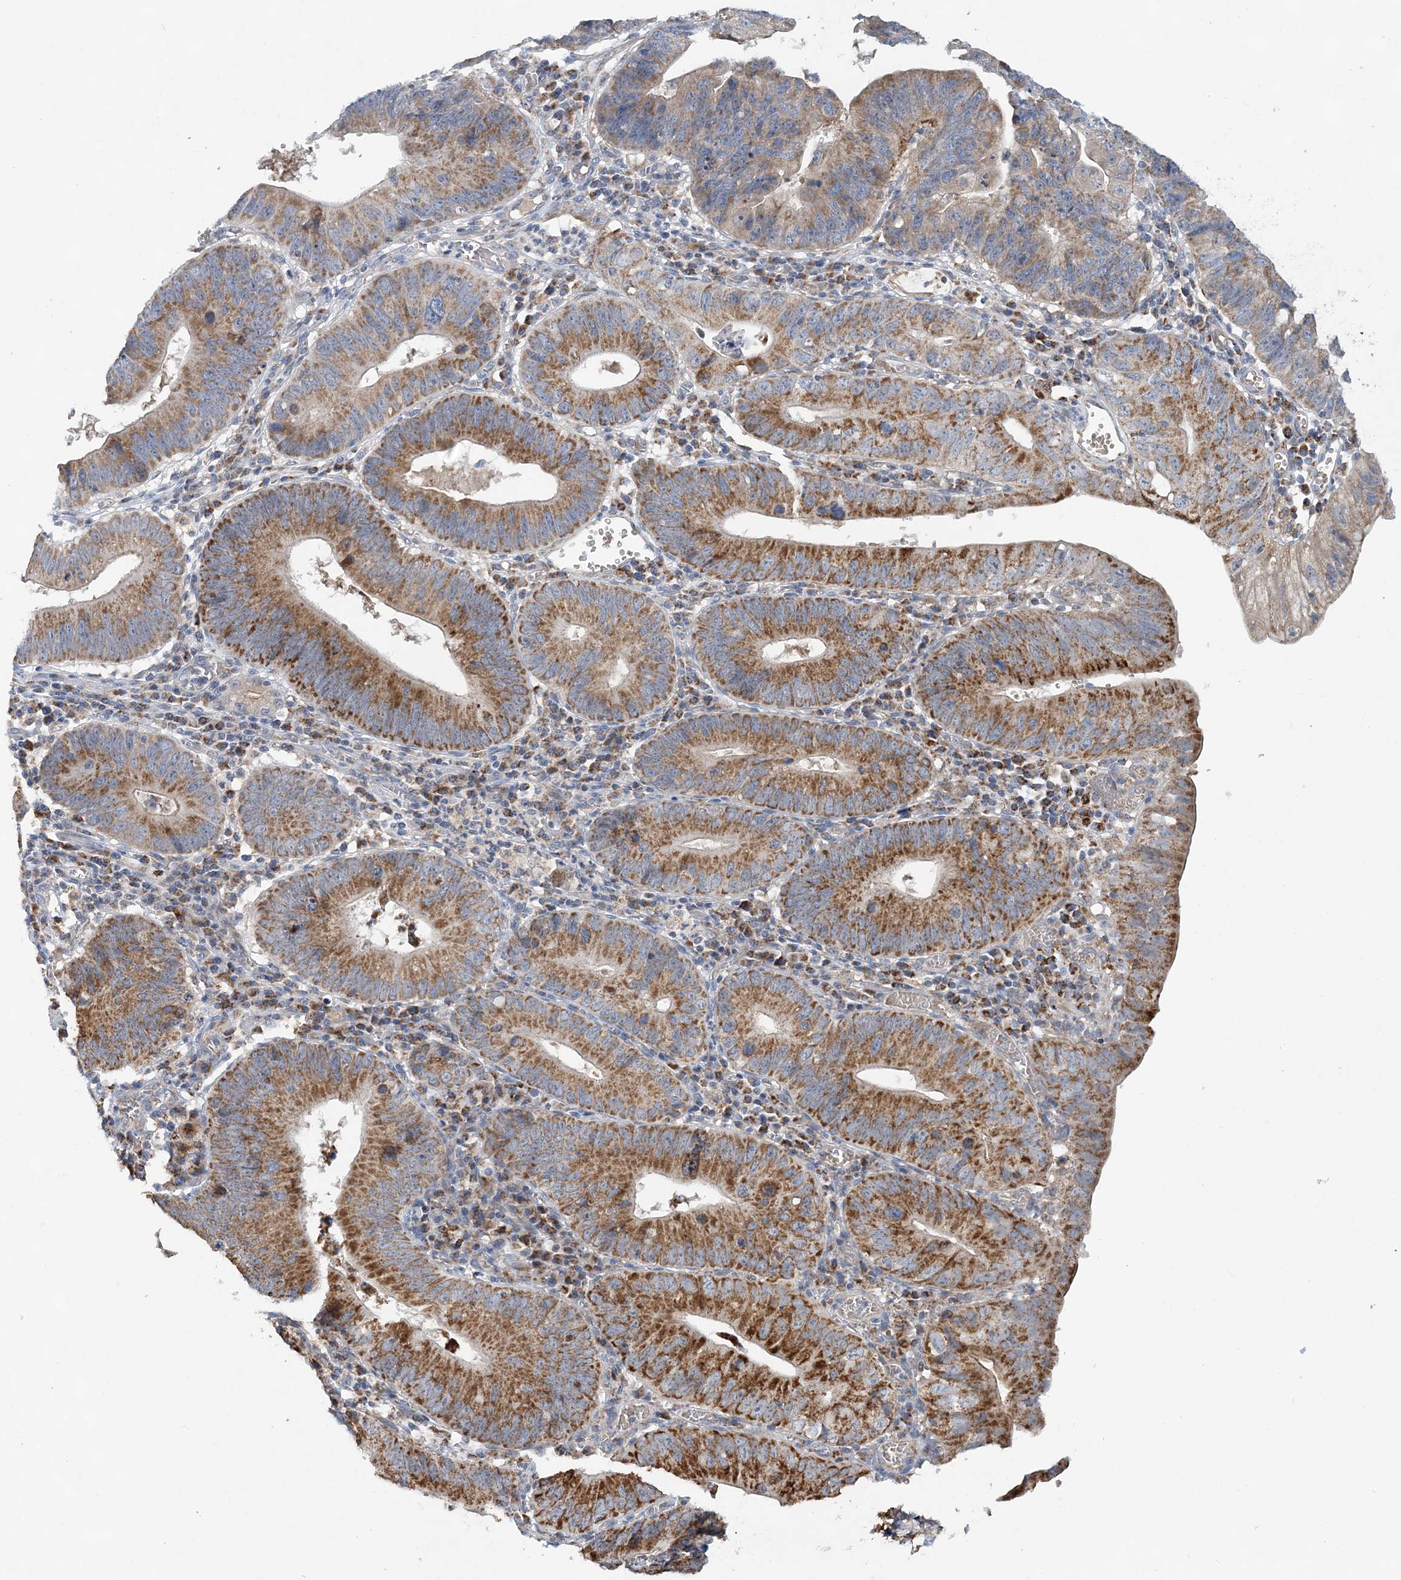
{"staining": {"intensity": "moderate", "quantity": ">75%", "location": "cytoplasmic/membranous"}, "tissue": "stomach cancer", "cell_type": "Tumor cells", "image_type": "cancer", "snomed": [{"axis": "morphology", "description": "Adenocarcinoma, NOS"}, {"axis": "topography", "description": "Stomach"}], "caption": "The micrograph demonstrates staining of stomach adenocarcinoma, revealing moderate cytoplasmic/membranous protein expression (brown color) within tumor cells.", "gene": "TRAPPC13", "patient": {"sex": "male", "age": 59}}